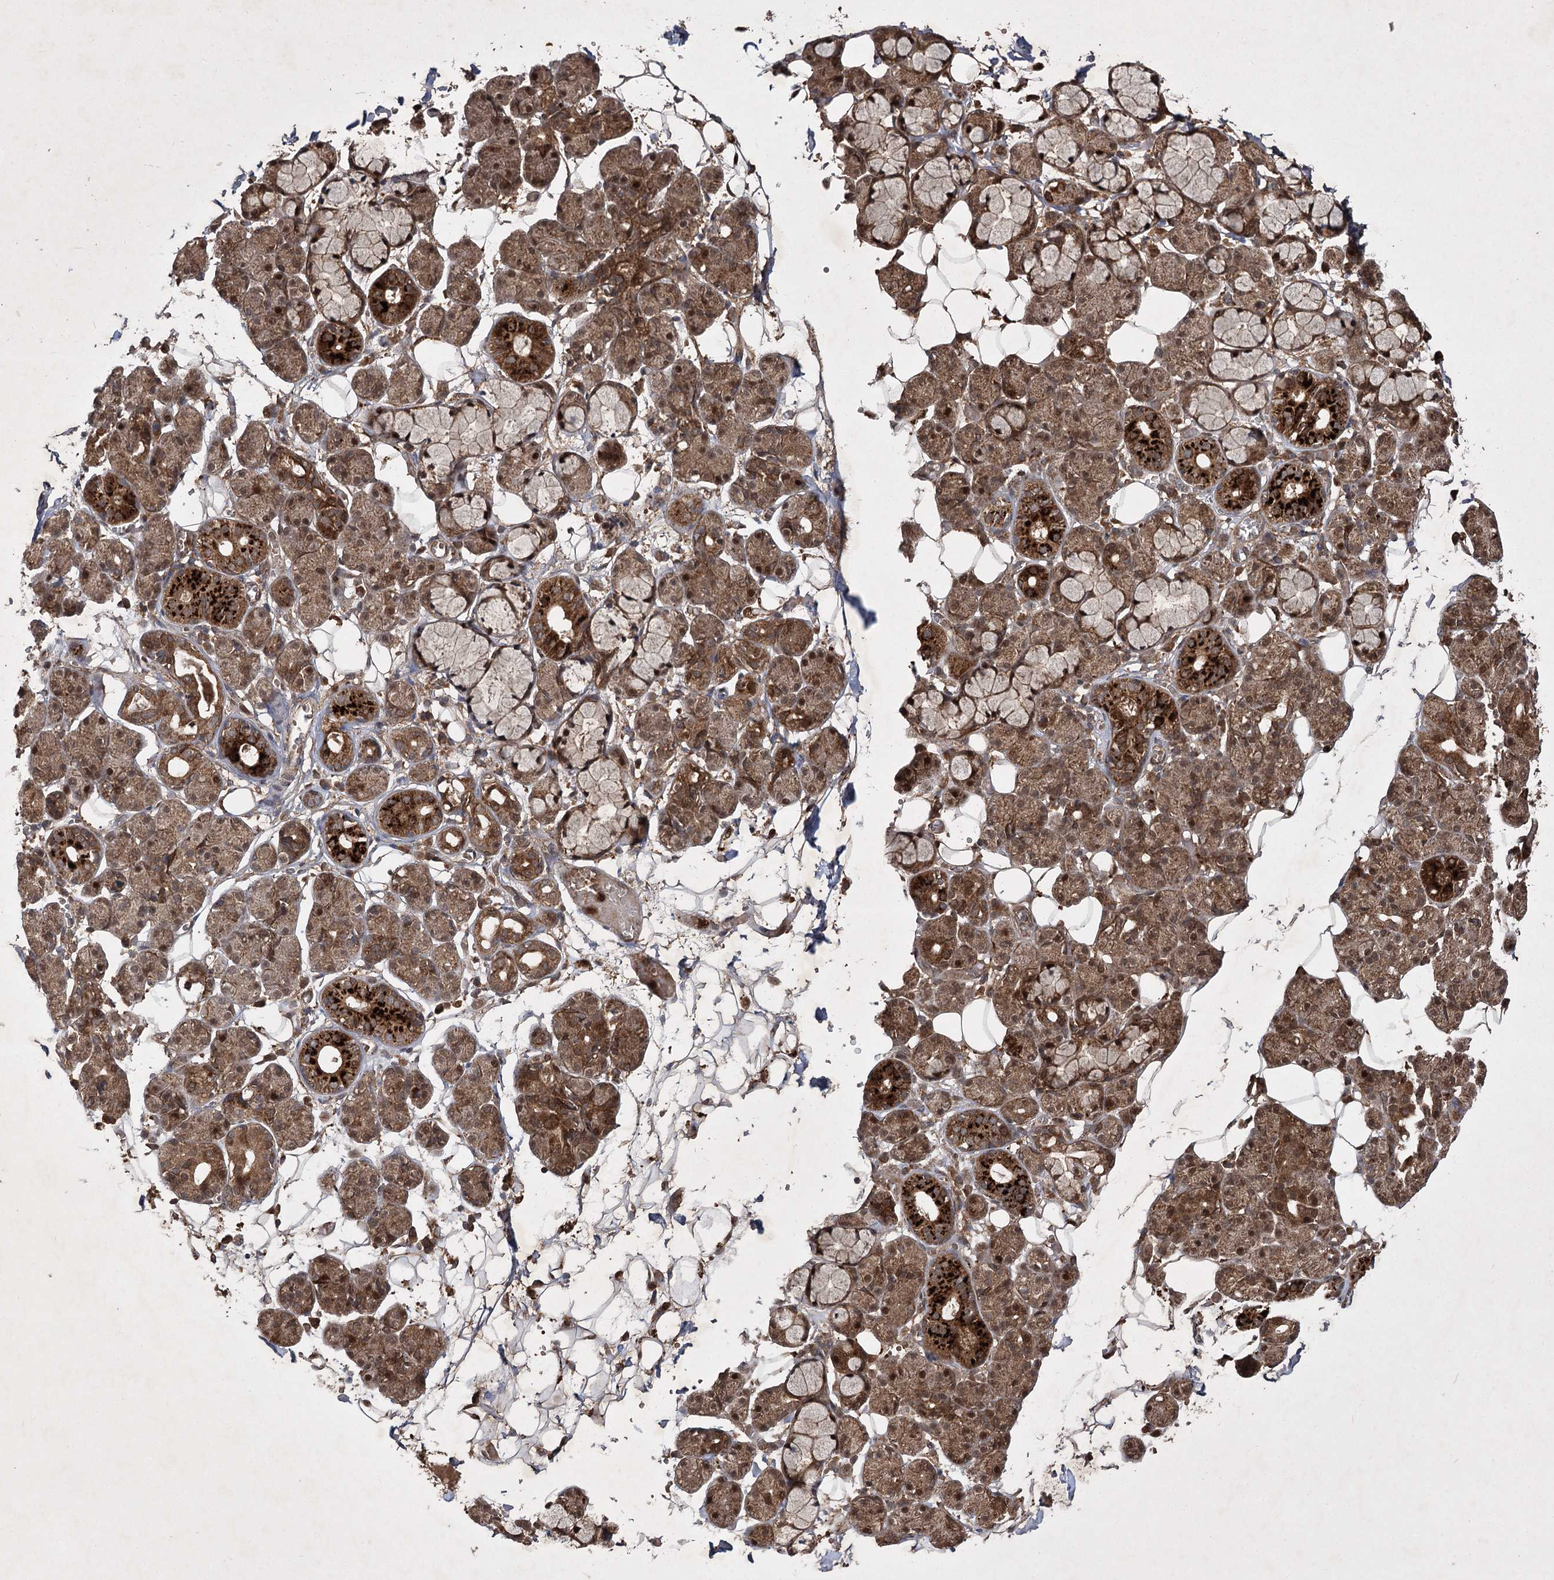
{"staining": {"intensity": "strong", "quantity": "25%-75%", "location": "cytoplasmic/membranous,nuclear"}, "tissue": "salivary gland", "cell_type": "Glandular cells", "image_type": "normal", "snomed": [{"axis": "morphology", "description": "Normal tissue, NOS"}, {"axis": "topography", "description": "Salivary gland"}], "caption": "Protein staining of unremarkable salivary gland shows strong cytoplasmic/membranous,nuclear expression in about 25%-75% of glandular cells.", "gene": "DNAJC13", "patient": {"sex": "male", "age": 63}}